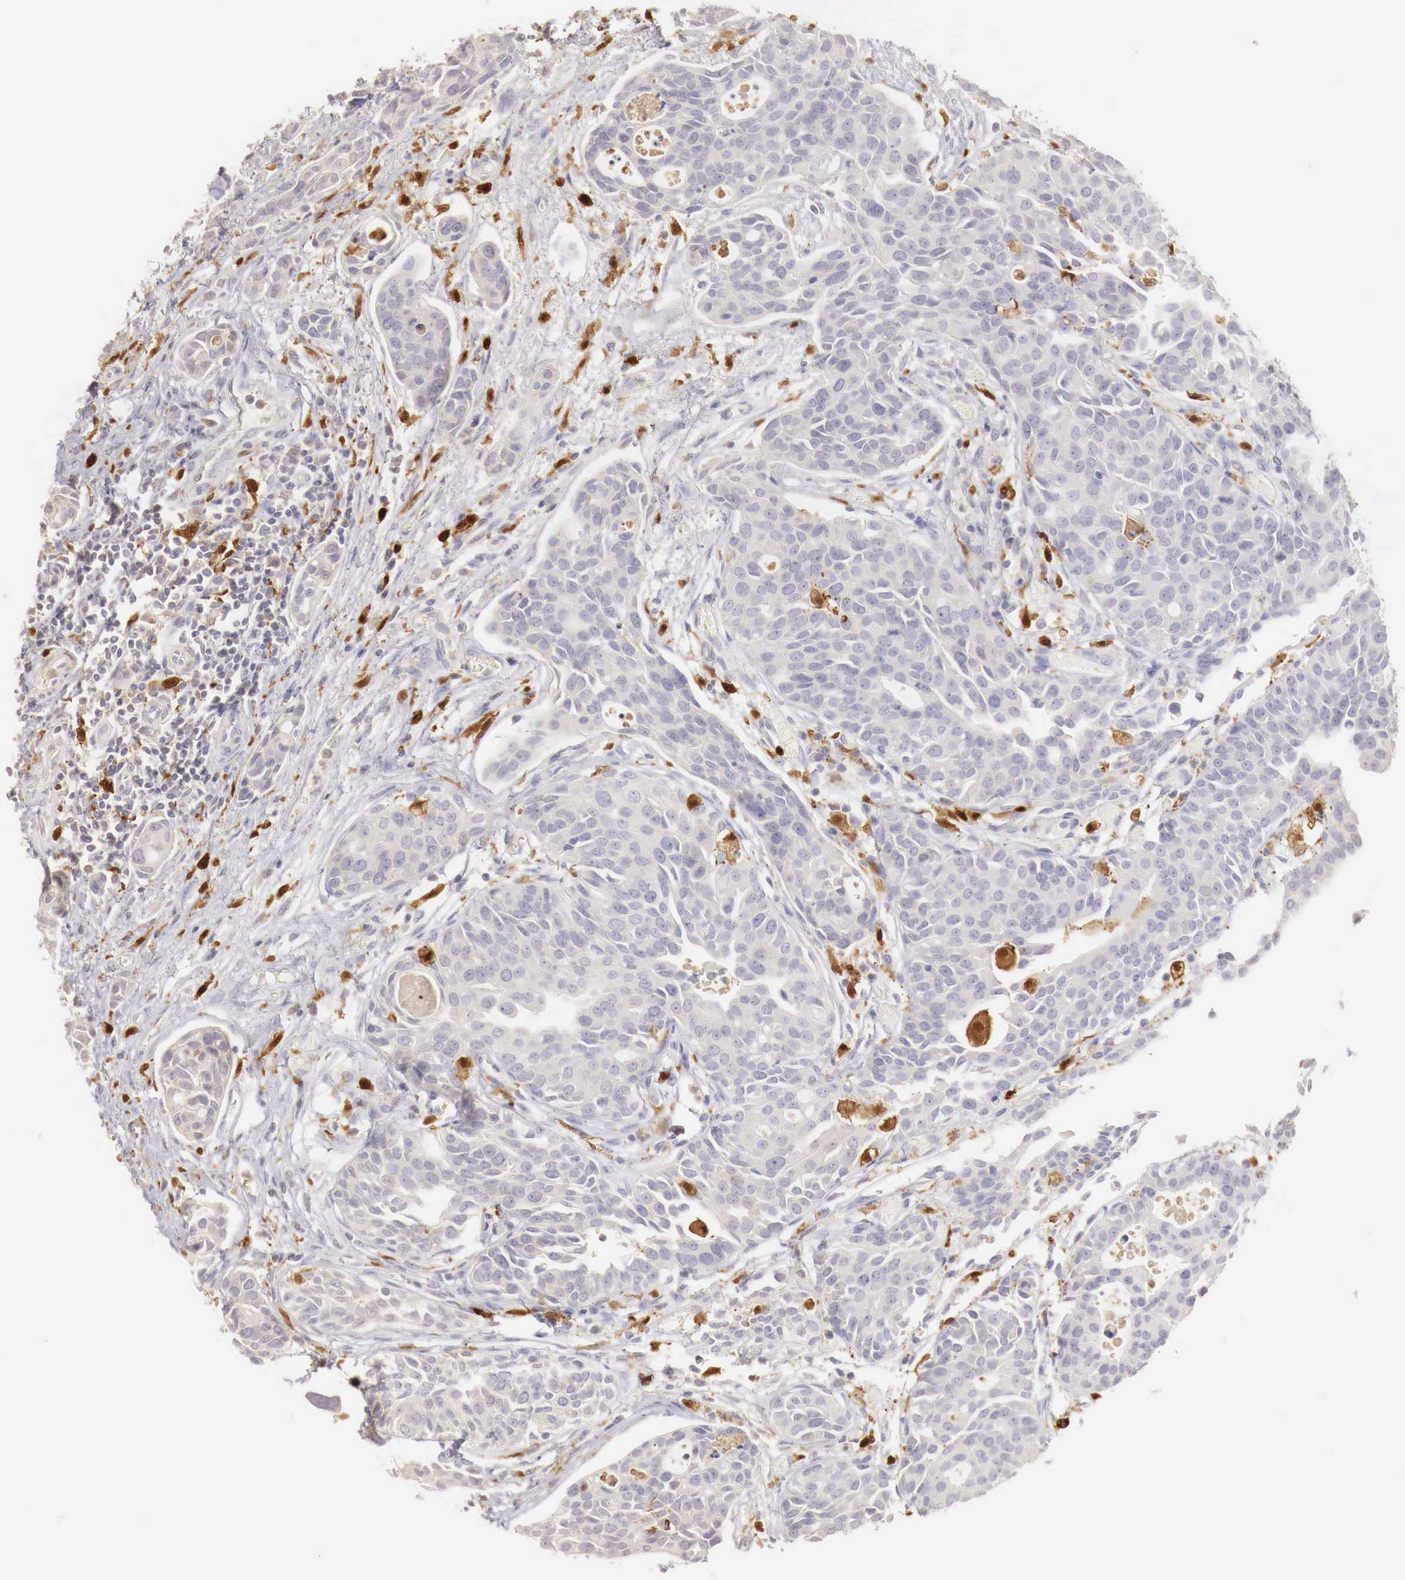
{"staining": {"intensity": "weak", "quantity": "<25%", "location": "cytoplasmic/membranous"}, "tissue": "urothelial cancer", "cell_type": "Tumor cells", "image_type": "cancer", "snomed": [{"axis": "morphology", "description": "Urothelial carcinoma, High grade"}, {"axis": "topography", "description": "Urinary bladder"}], "caption": "This is a histopathology image of immunohistochemistry (IHC) staining of urothelial carcinoma (high-grade), which shows no positivity in tumor cells. The staining is performed using DAB (3,3'-diaminobenzidine) brown chromogen with nuclei counter-stained in using hematoxylin.", "gene": "RENBP", "patient": {"sex": "male", "age": 78}}